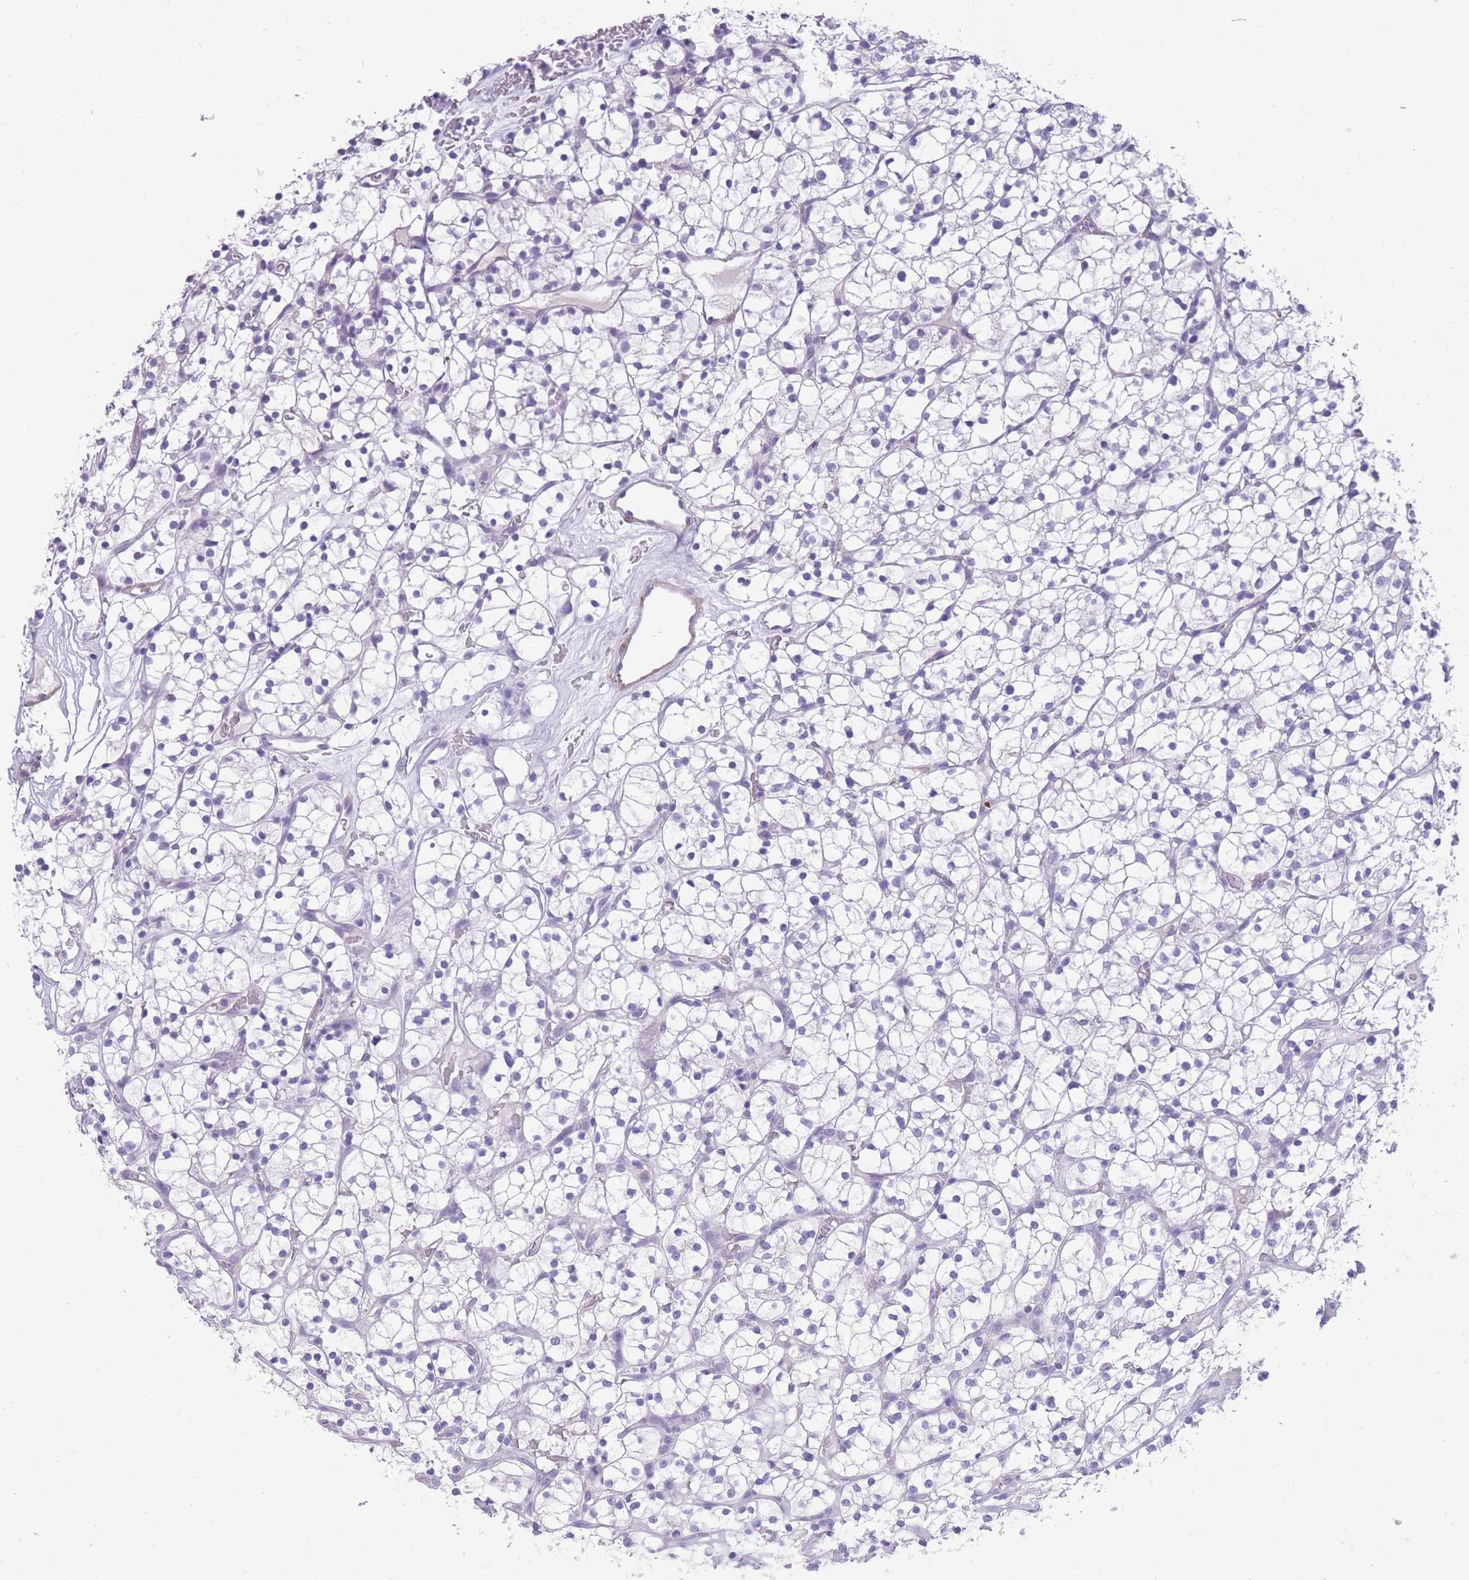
{"staining": {"intensity": "negative", "quantity": "none", "location": "none"}, "tissue": "renal cancer", "cell_type": "Tumor cells", "image_type": "cancer", "snomed": [{"axis": "morphology", "description": "Adenocarcinoma, NOS"}, {"axis": "topography", "description": "Kidney"}], "caption": "Immunohistochemistry (IHC) image of renal cancer (adenocarcinoma) stained for a protein (brown), which exhibits no staining in tumor cells.", "gene": "DPYD", "patient": {"sex": "female", "age": 64}}